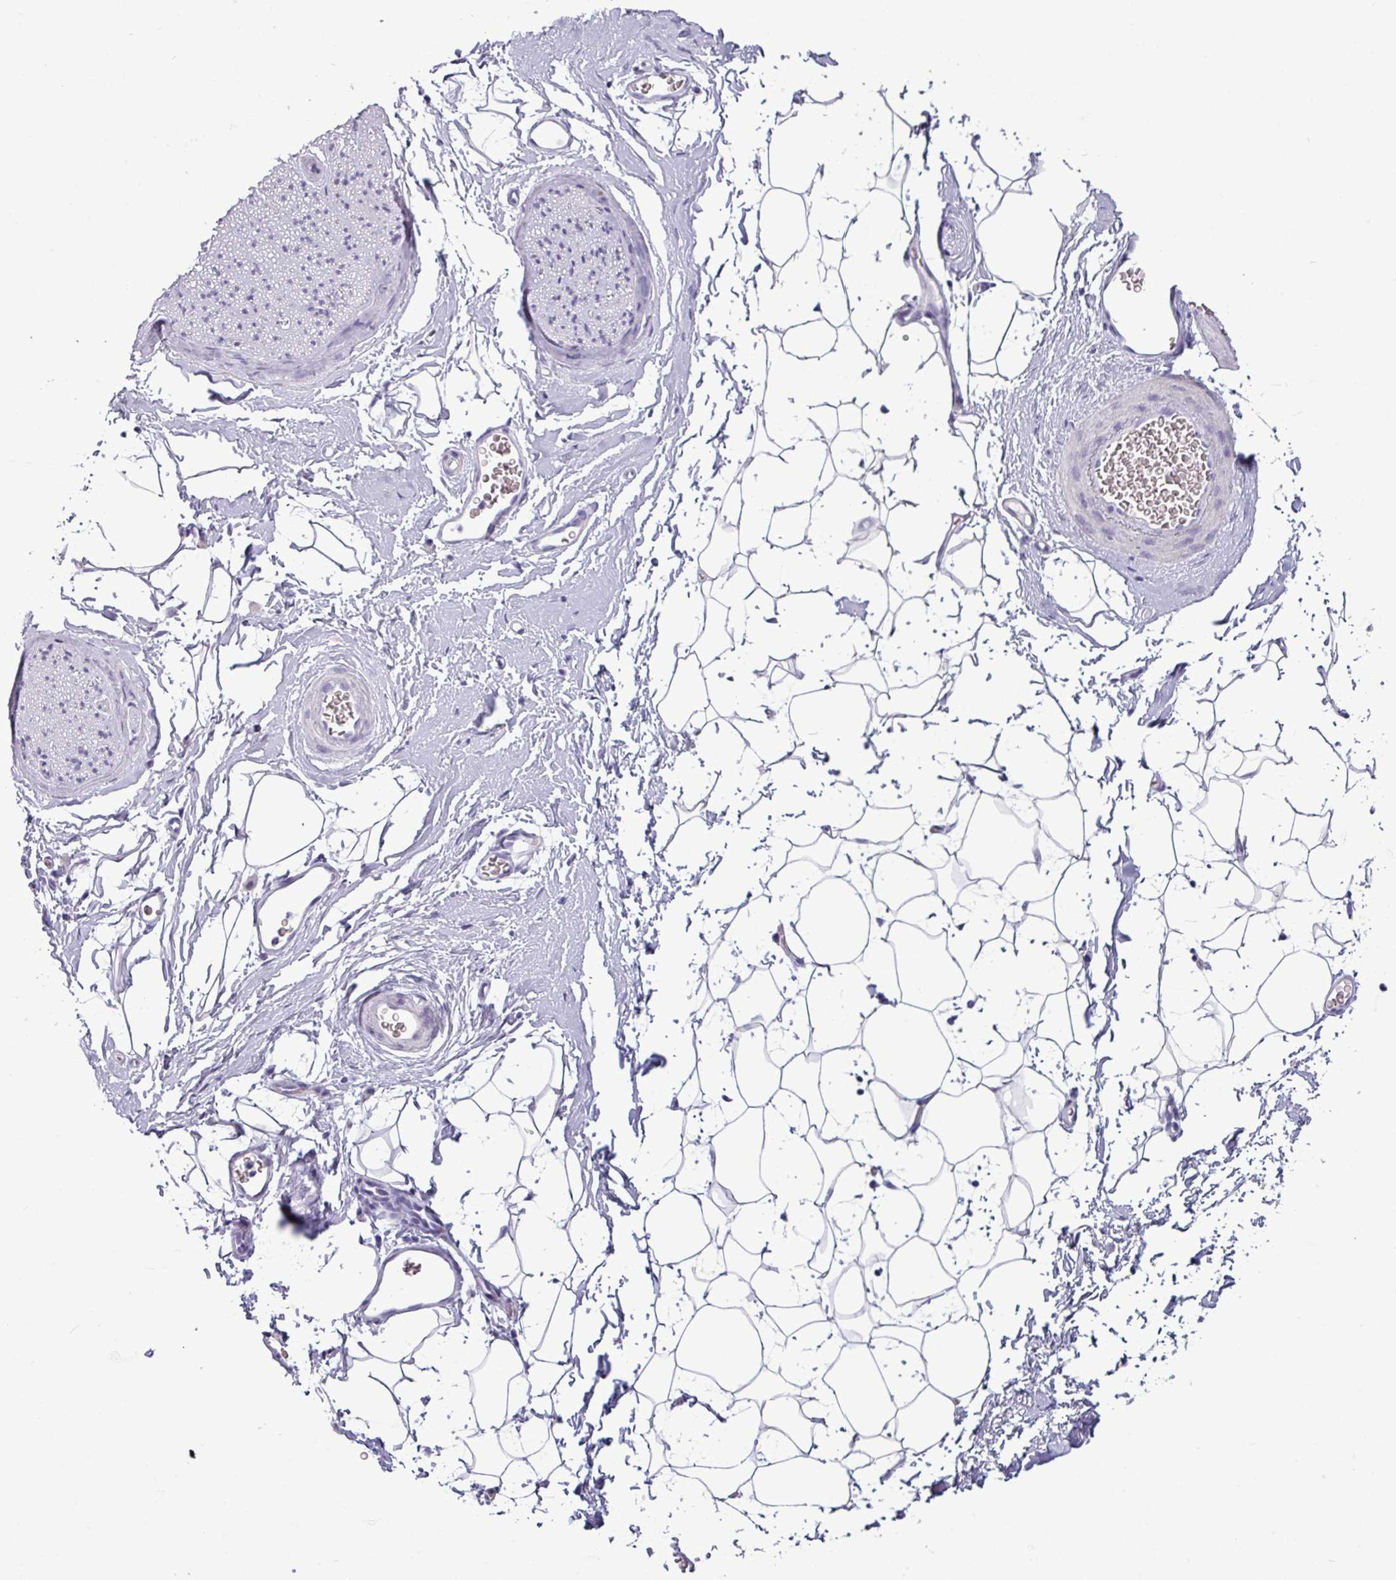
{"staining": {"intensity": "negative", "quantity": "none", "location": "none"}, "tissue": "adipose tissue", "cell_type": "Adipocytes", "image_type": "normal", "snomed": [{"axis": "morphology", "description": "Normal tissue, NOS"}, {"axis": "morphology", "description": "Adenocarcinoma, High grade"}, {"axis": "topography", "description": "Prostate"}, {"axis": "topography", "description": "Peripheral nerve tissue"}], "caption": "Human adipose tissue stained for a protein using immunohistochemistry (IHC) reveals no expression in adipocytes.", "gene": "AMY2A", "patient": {"sex": "male", "age": 68}}